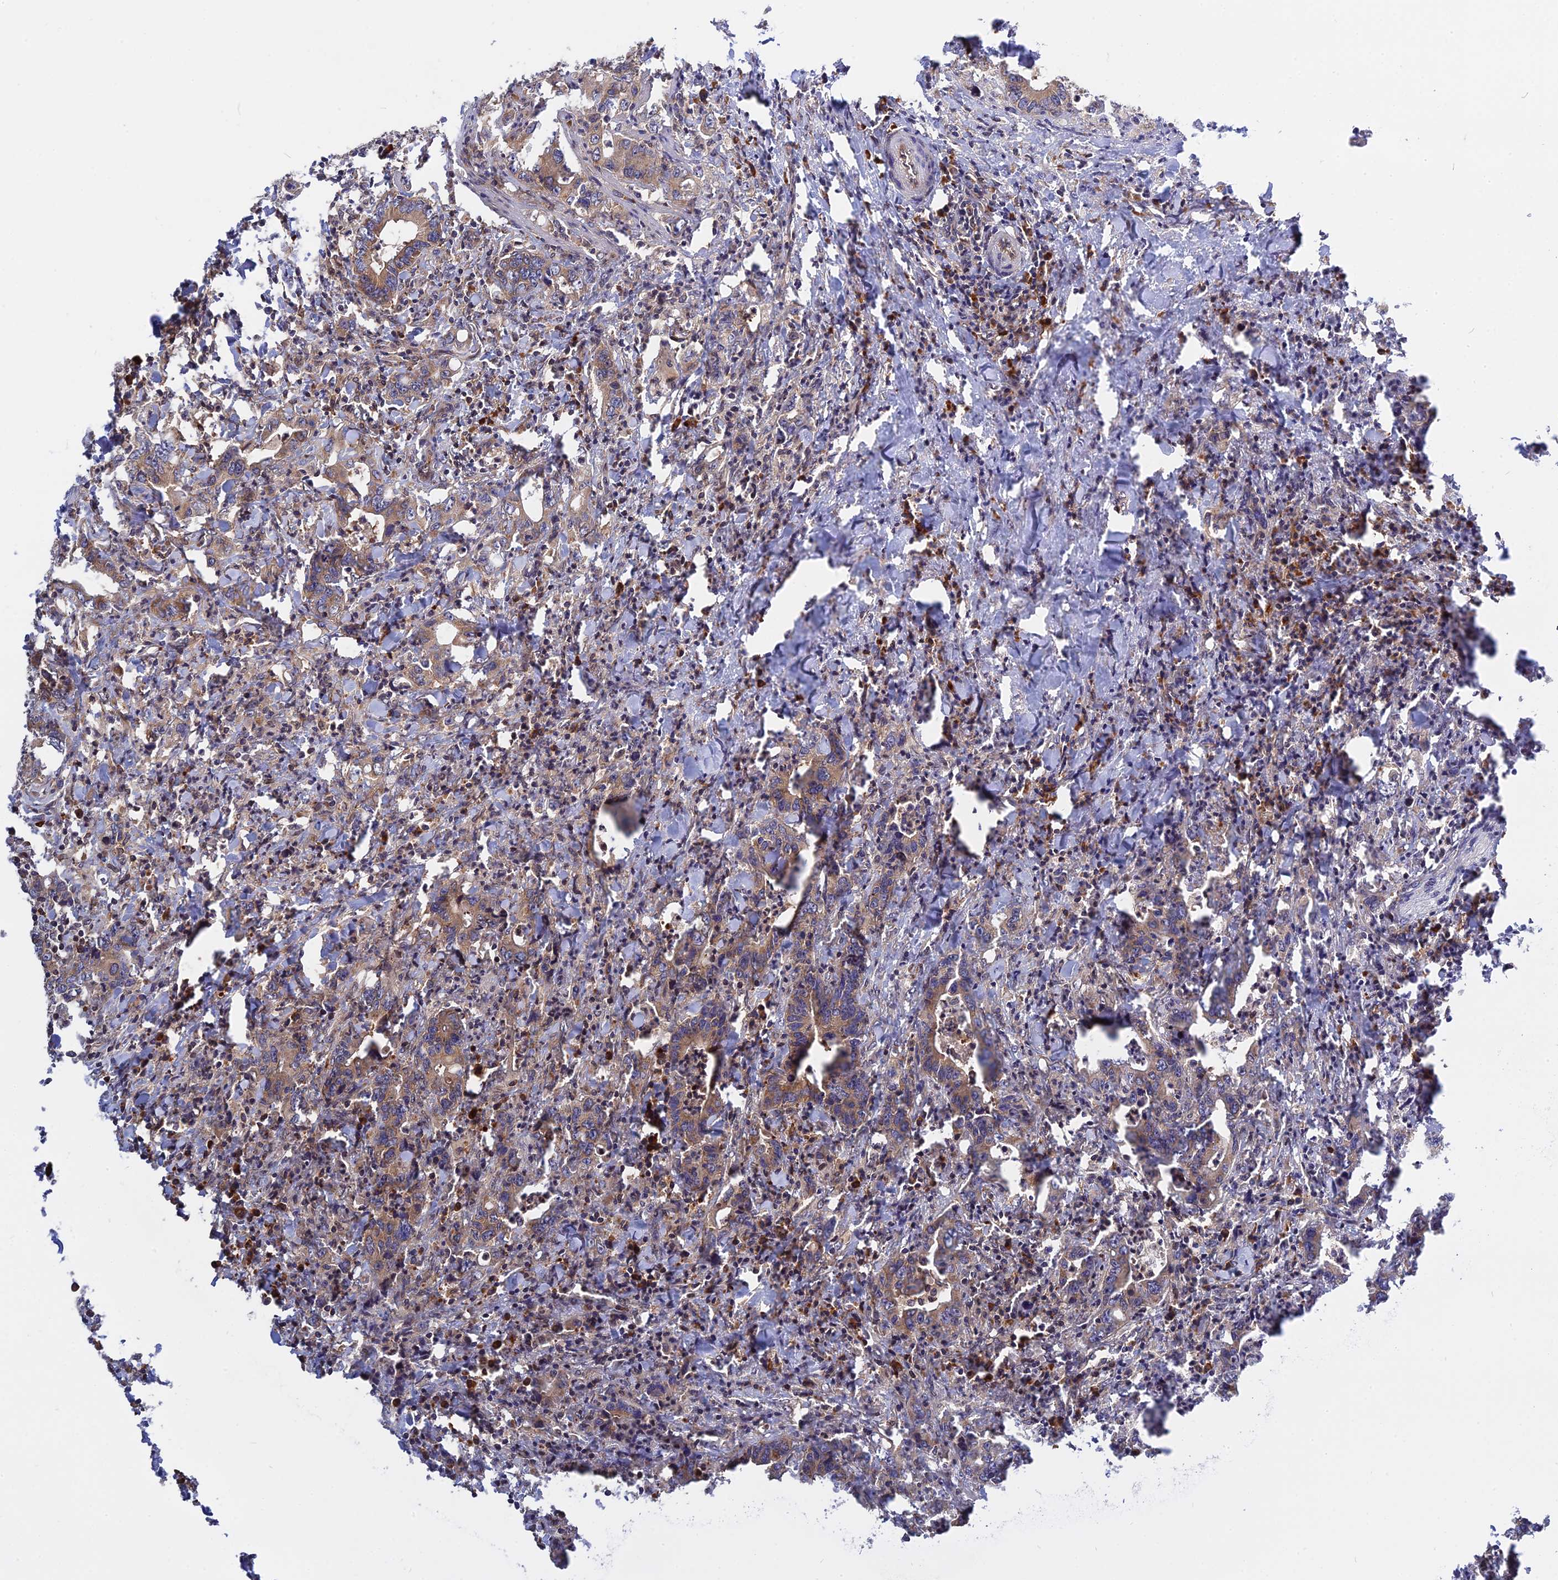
{"staining": {"intensity": "weak", "quantity": ">75%", "location": "cytoplasmic/membranous"}, "tissue": "colorectal cancer", "cell_type": "Tumor cells", "image_type": "cancer", "snomed": [{"axis": "morphology", "description": "Adenocarcinoma, NOS"}, {"axis": "topography", "description": "Colon"}], "caption": "High-magnification brightfield microscopy of colorectal adenocarcinoma stained with DAB (brown) and counterstained with hematoxylin (blue). tumor cells exhibit weak cytoplasmic/membranous positivity is appreciated in approximately>75% of cells. The staining was performed using DAB (3,3'-diaminobenzidine) to visualize the protein expression in brown, while the nuclei were stained in blue with hematoxylin (Magnification: 20x).", "gene": "IL21R", "patient": {"sex": "female", "age": 75}}